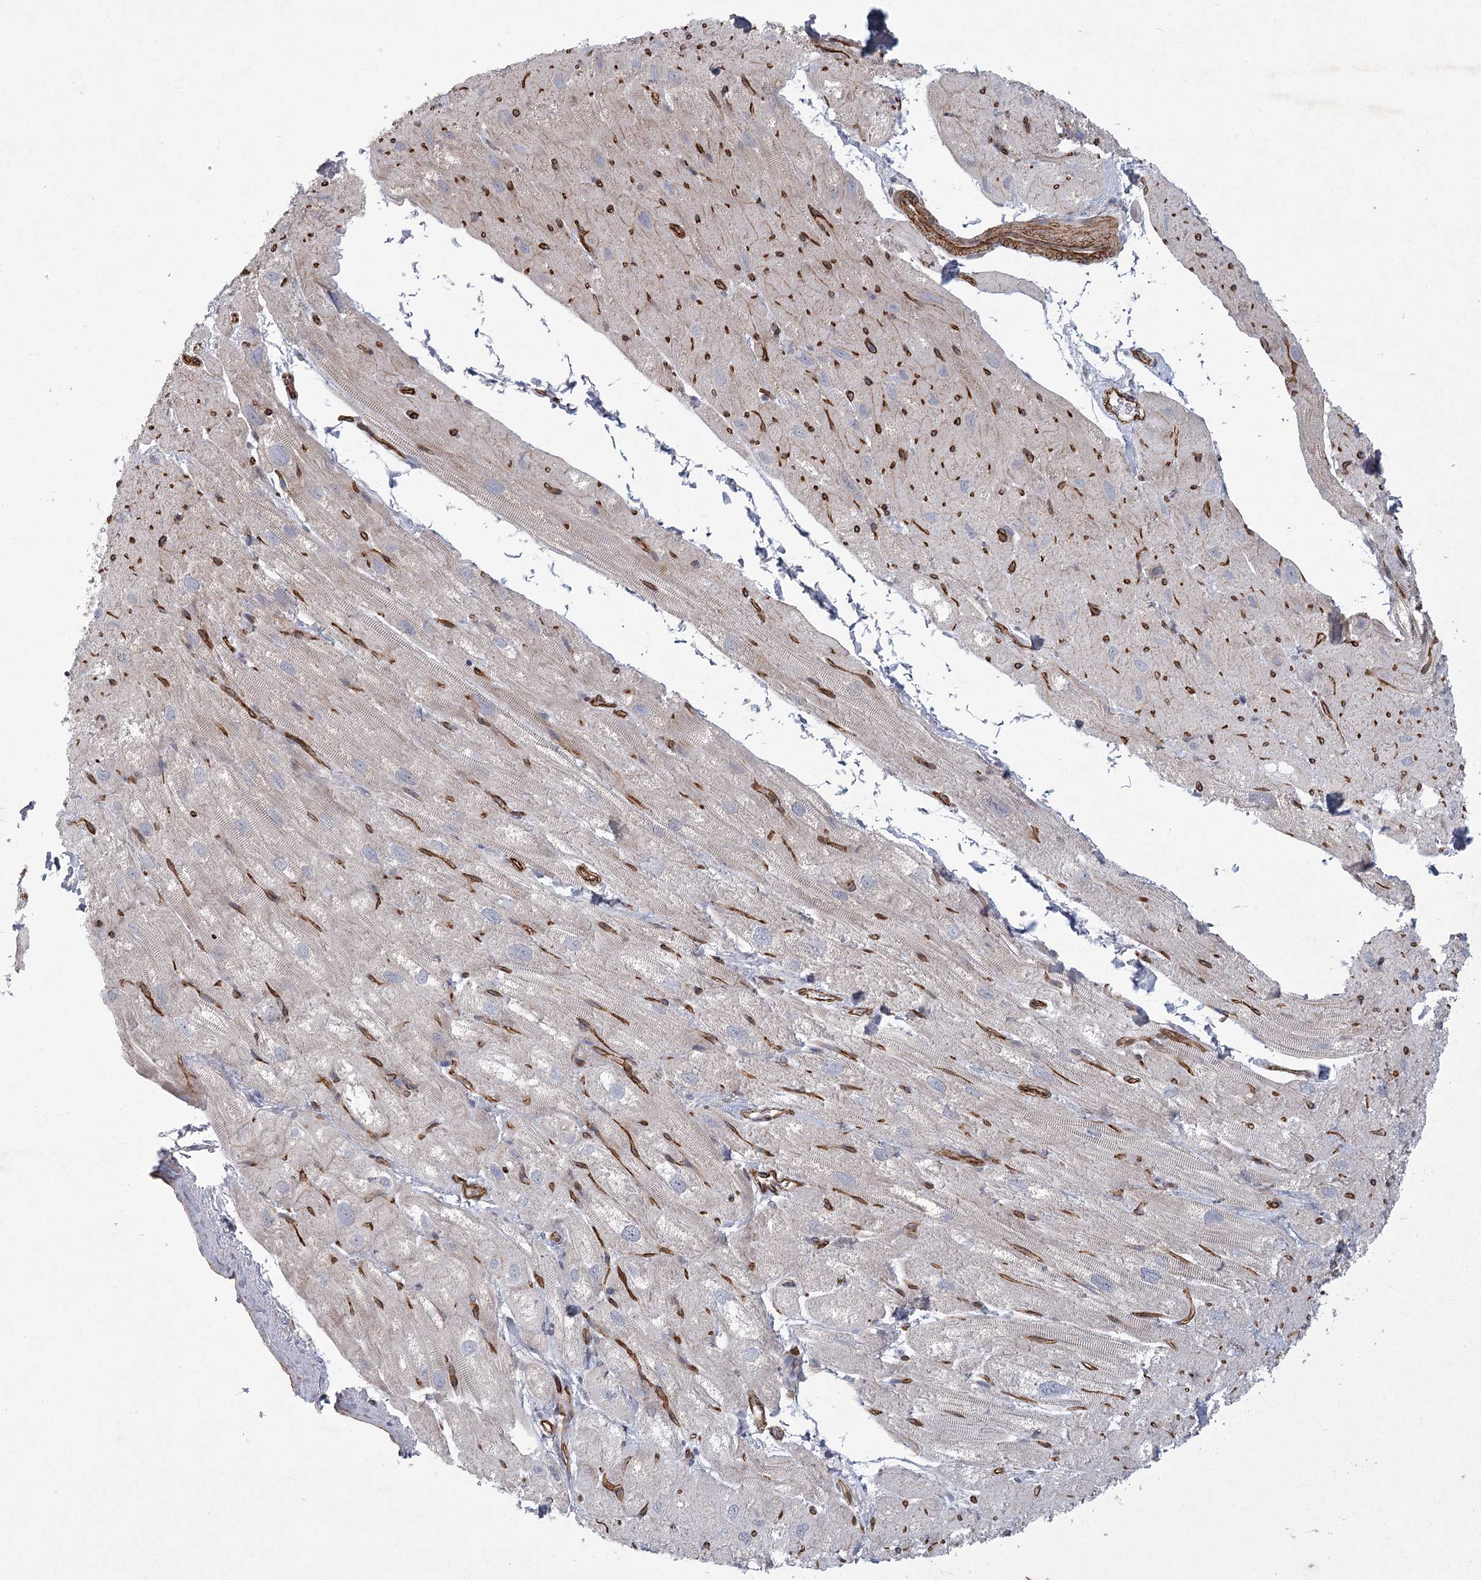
{"staining": {"intensity": "moderate", "quantity": "<25%", "location": "cytoplasmic/membranous"}, "tissue": "heart muscle", "cell_type": "Cardiomyocytes", "image_type": "normal", "snomed": [{"axis": "morphology", "description": "Normal tissue, NOS"}, {"axis": "topography", "description": "Heart"}], "caption": "Heart muscle stained with DAB IHC demonstrates low levels of moderate cytoplasmic/membranous staining in approximately <25% of cardiomyocytes. (DAB IHC with brightfield microscopy, high magnification).", "gene": "MEPE", "patient": {"sex": "male", "age": 50}}